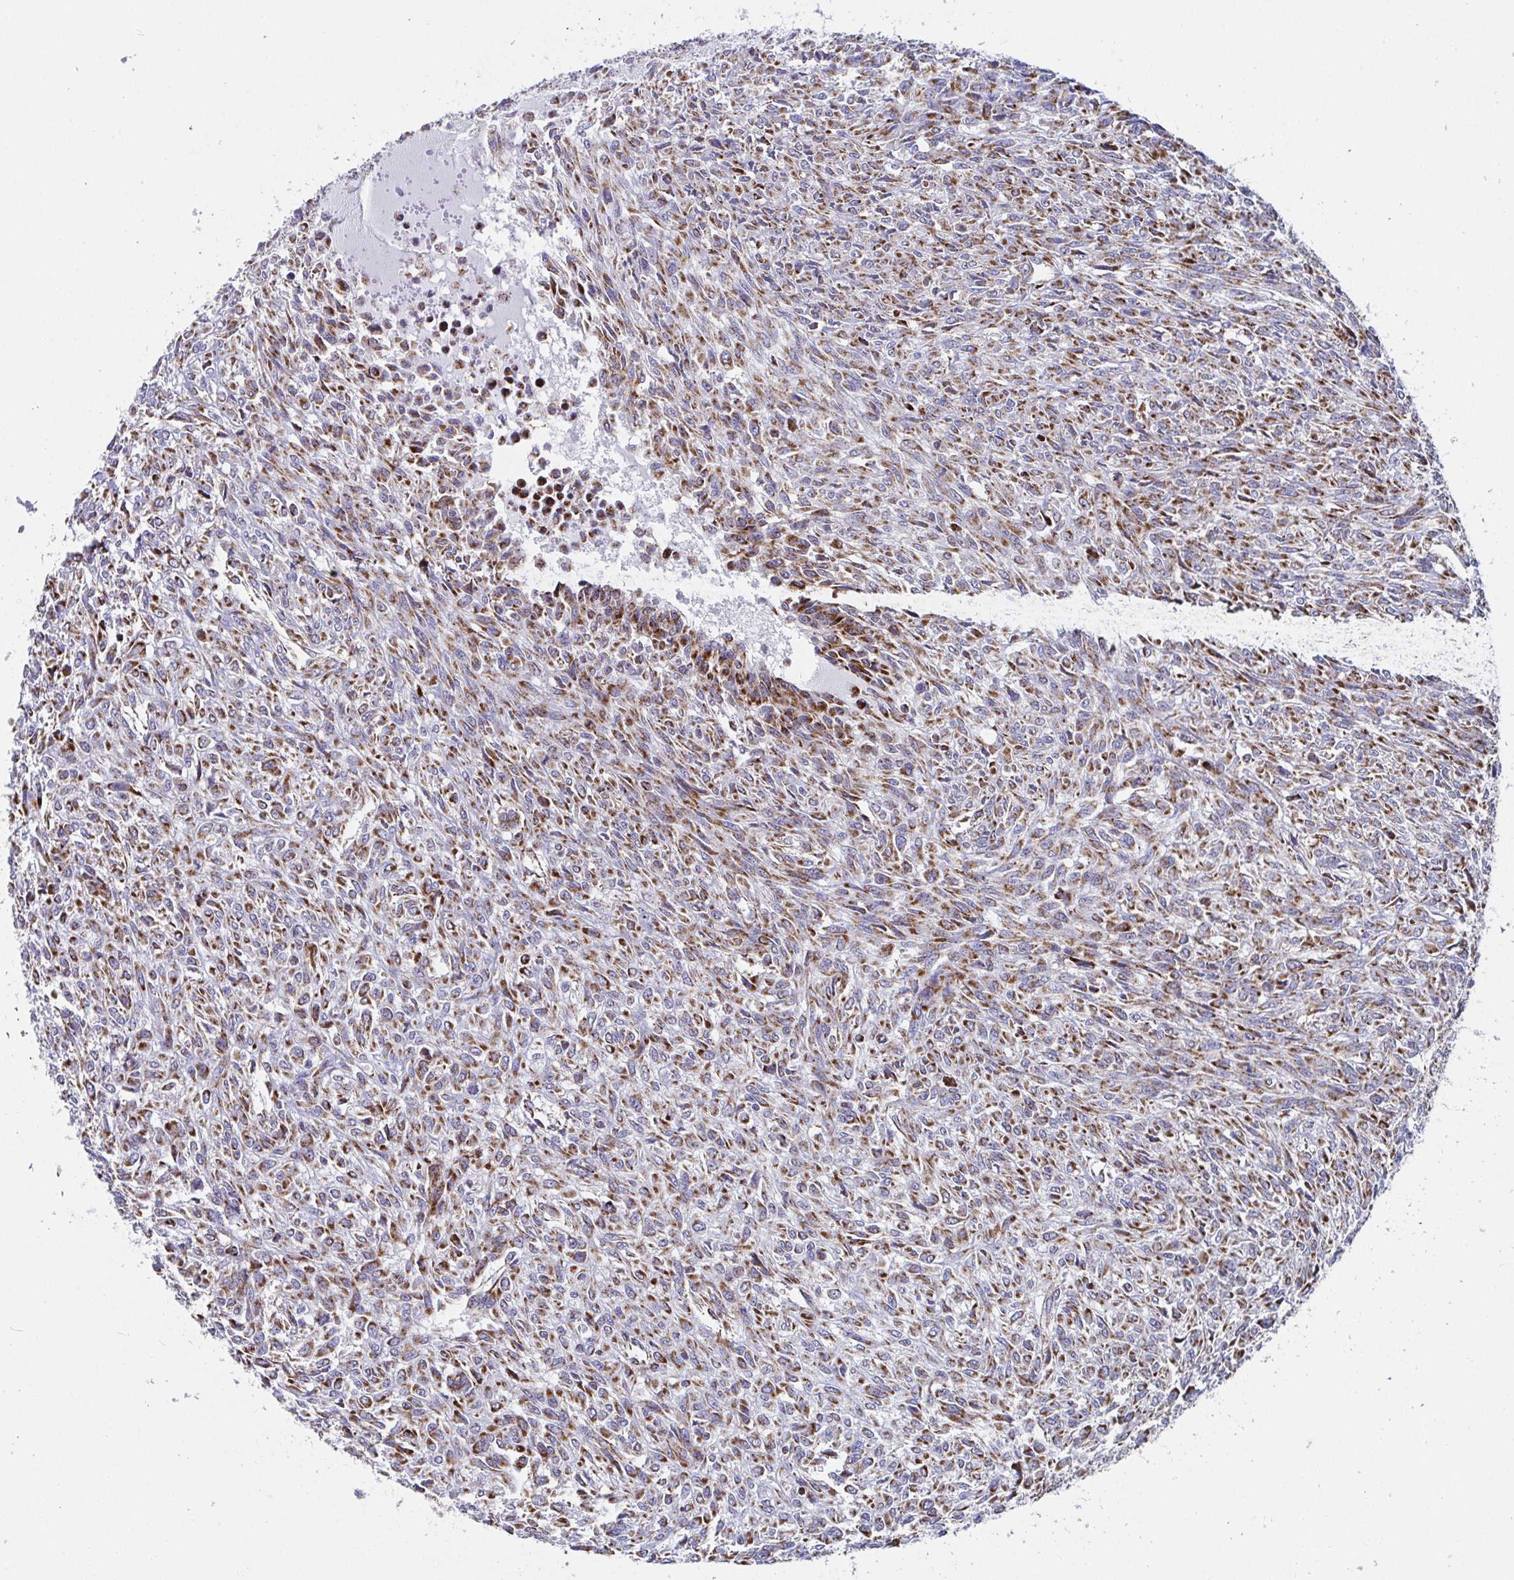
{"staining": {"intensity": "moderate", "quantity": ">75%", "location": "cytoplasmic/membranous"}, "tissue": "renal cancer", "cell_type": "Tumor cells", "image_type": "cancer", "snomed": [{"axis": "morphology", "description": "Adenocarcinoma, NOS"}, {"axis": "topography", "description": "Kidney"}], "caption": "Renal cancer stained for a protein (brown) displays moderate cytoplasmic/membranous positive staining in approximately >75% of tumor cells.", "gene": "ATP5MJ", "patient": {"sex": "male", "age": 58}}